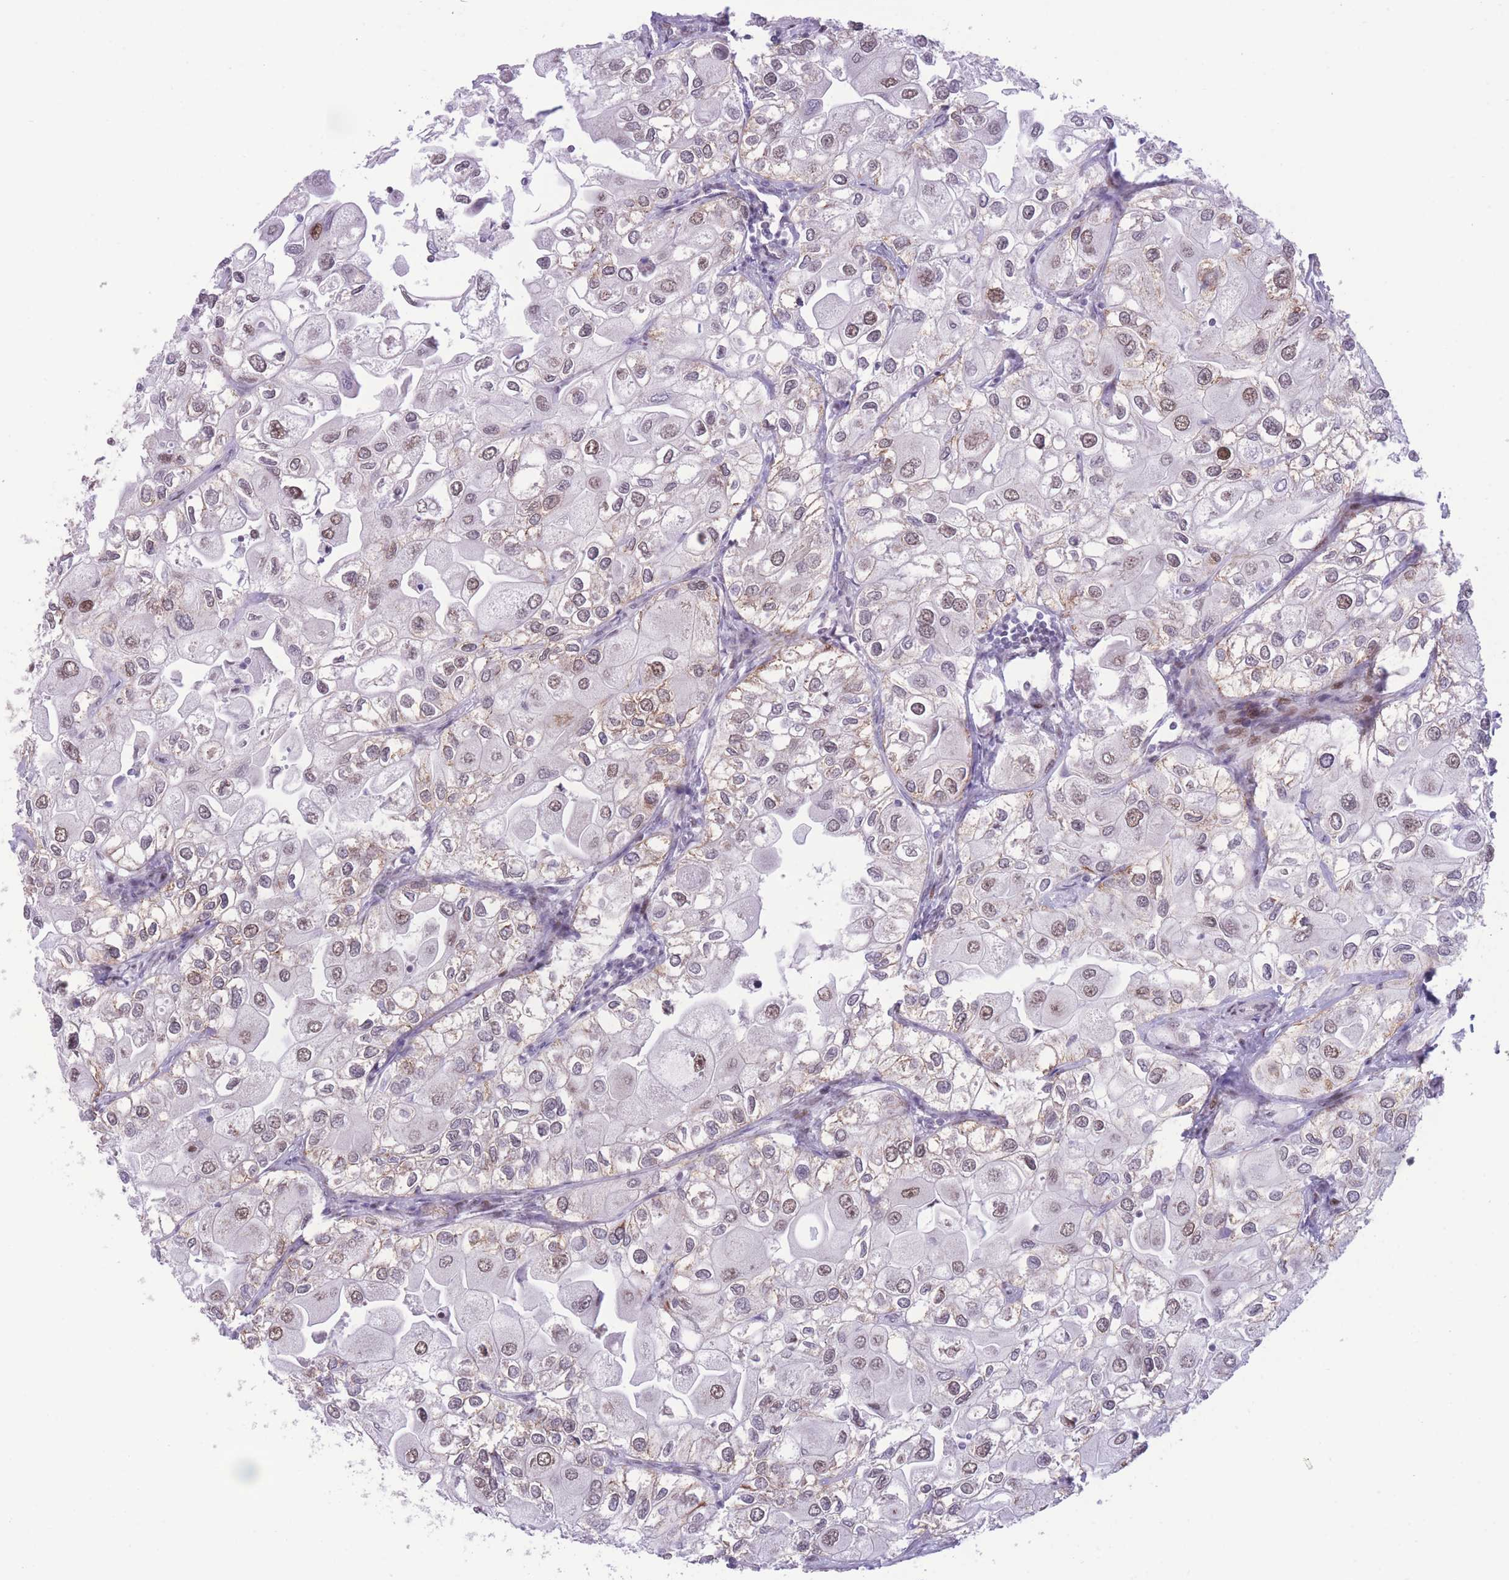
{"staining": {"intensity": "weak", "quantity": "25%-75%", "location": "nuclear"}, "tissue": "urothelial cancer", "cell_type": "Tumor cells", "image_type": "cancer", "snomed": [{"axis": "morphology", "description": "Urothelial carcinoma, High grade"}, {"axis": "topography", "description": "Urinary bladder"}], "caption": "Immunohistochemical staining of human high-grade urothelial carcinoma displays low levels of weak nuclear expression in about 25%-75% of tumor cells. The protein is stained brown, and the nuclei are stained in blue (DAB IHC with brightfield microscopy, high magnification).", "gene": "PCIF1", "patient": {"sex": "male", "age": 64}}